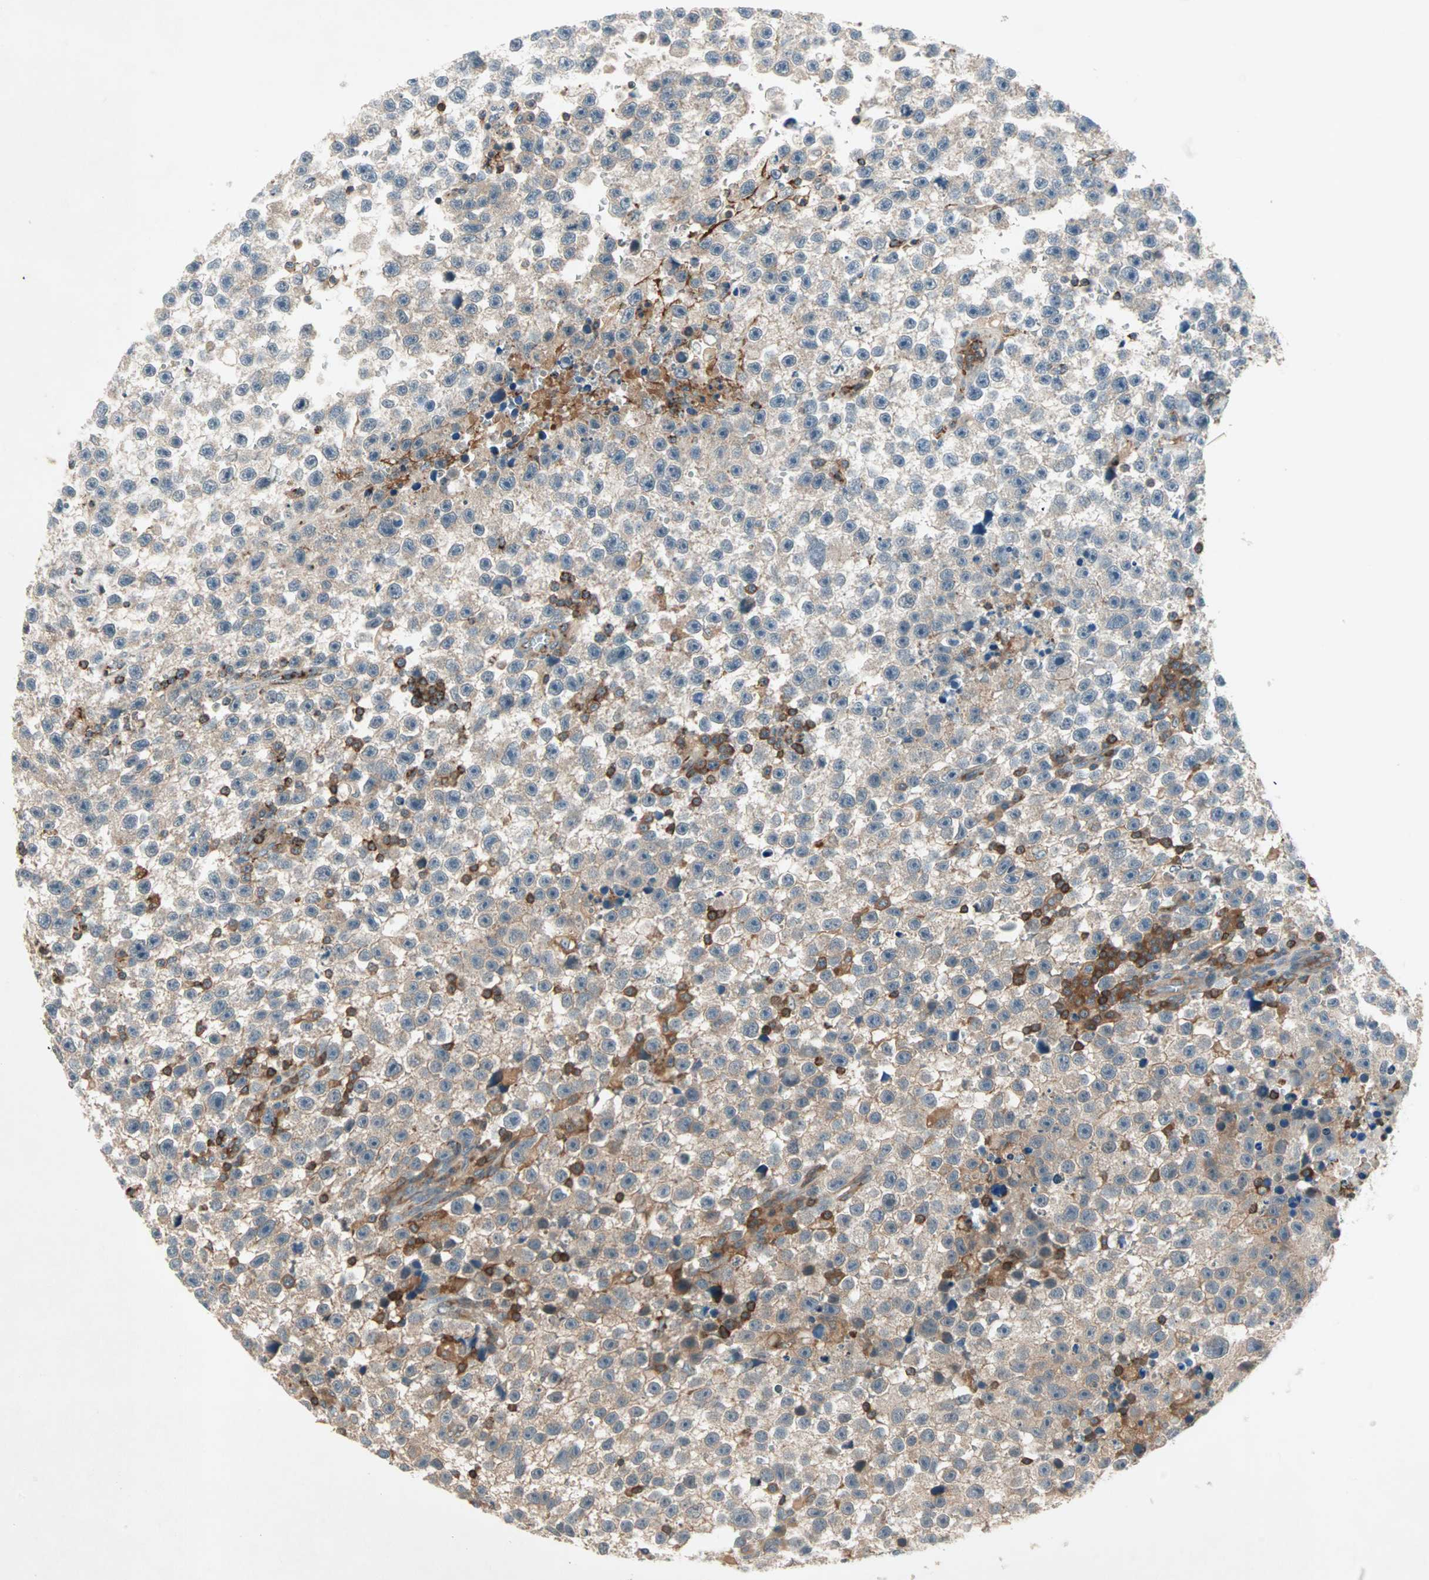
{"staining": {"intensity": "weak", "quantity": ">75%", "location": "cytoplasmic/membranous"}, "tissue": "testis cancer", "cell_type": "Tumor cells", "image_type": "cancer", "snomed": [{"axis": "morphology", "description": "Seminoma, NOS"}, {"axis": "topography", "description": "Testis"}], "caption": "Tumor cells demonstrate weak cytoplasmic/membranous positivity in about >75% of cells in testis seminoma.", "gene": "TEC", "patient": {"sex": "male", "age": 33}}